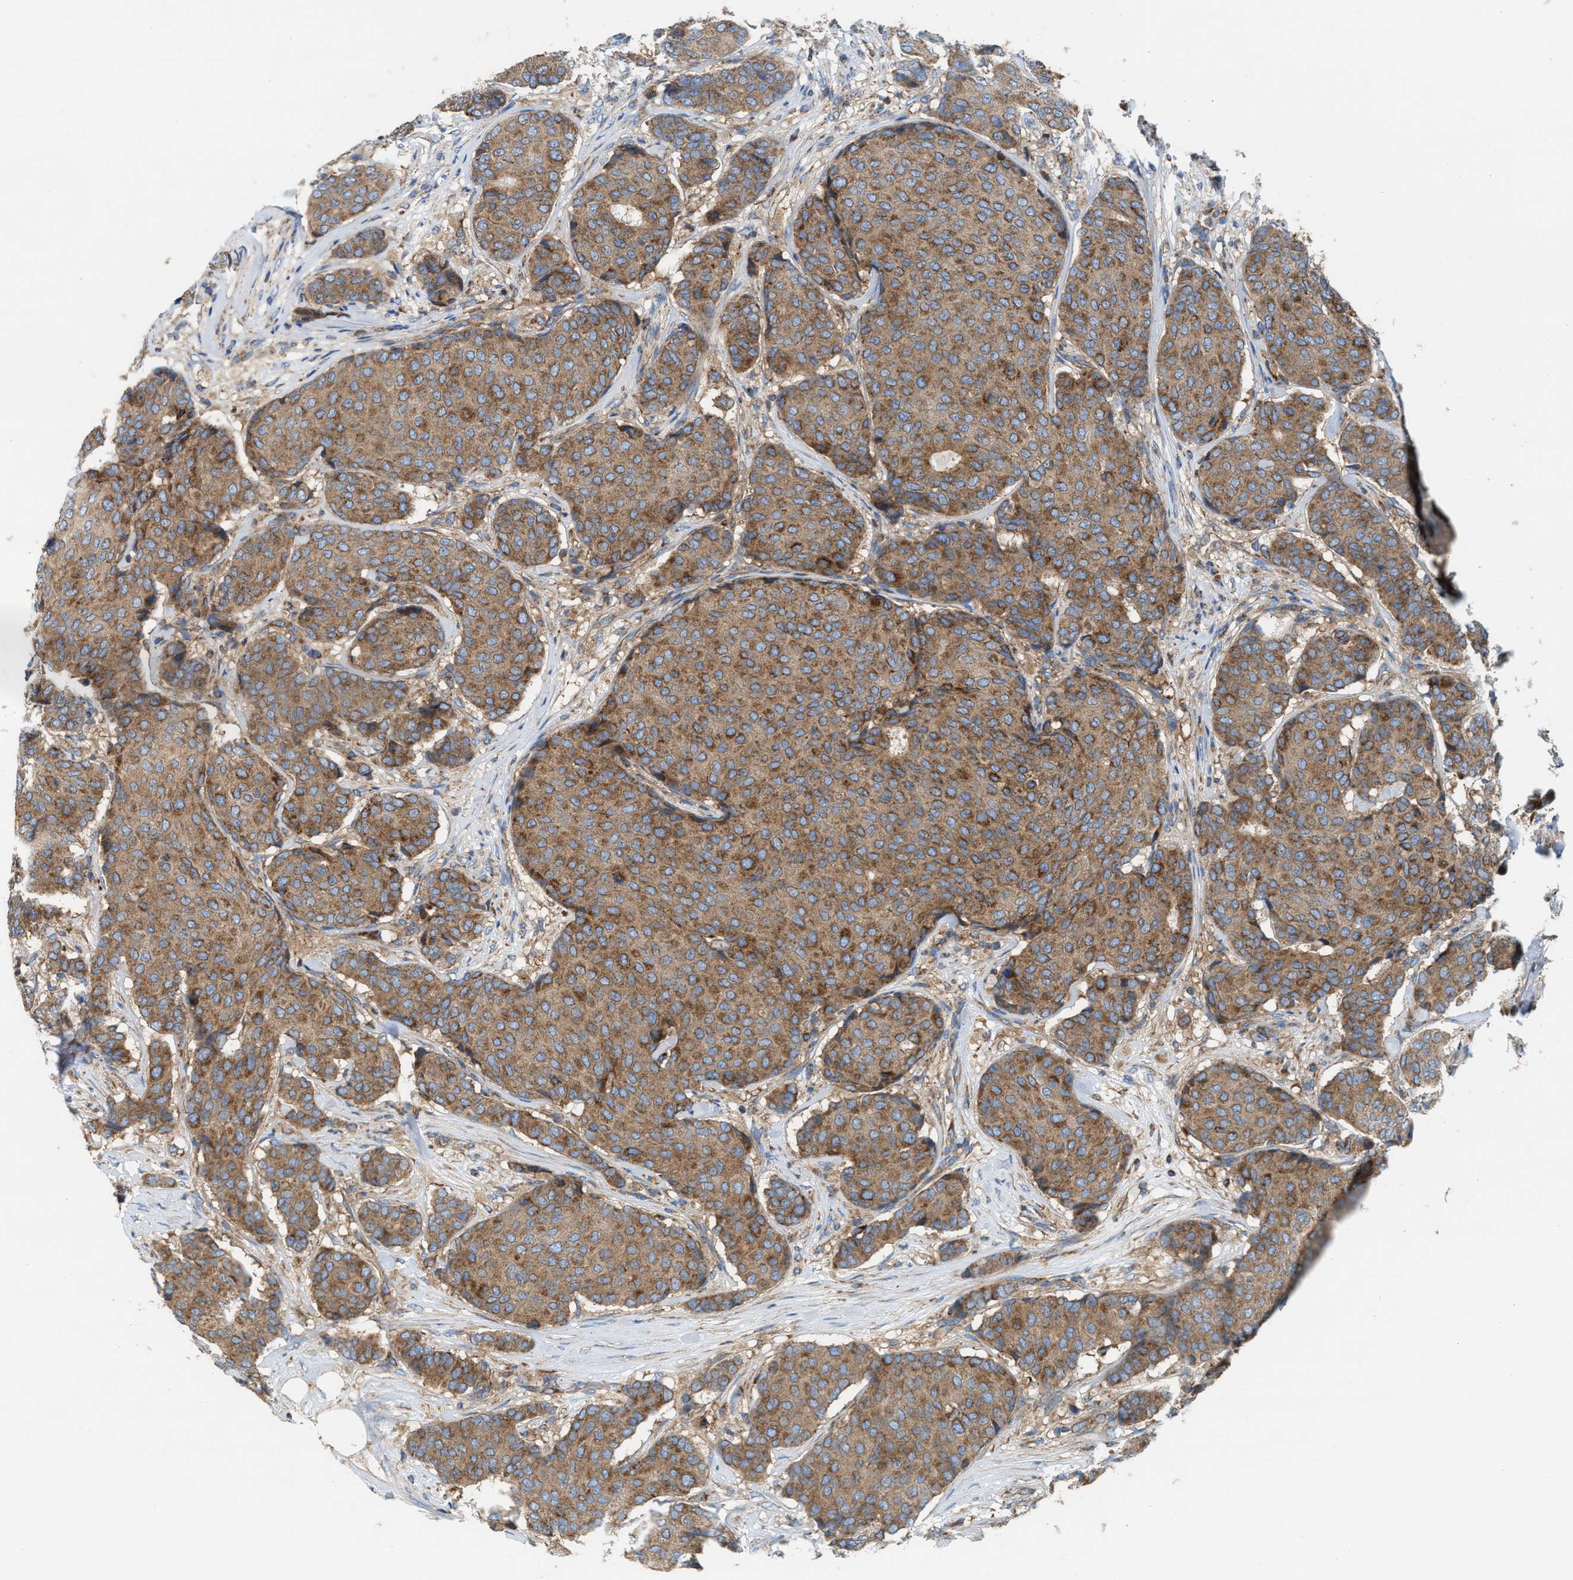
{"staining": {"intensity": "moderate", "quantity": ">75%", "location": "cytoplasmic/membranous"}, "tissue": "breast cancer", "cell_type": "Tumor cells", "image_type": "cancer", "snomed": [{"axis": "morphology", "description": "Duct carcinoma"}, {"axis": "topography", "description": "Breast"}], "caption": "Brown immunohistochemical staining in human breast intraductal carcinoma shows moderate cytoplasmic/membranous staining in approximately >75% of tumor cells. (brown staining indicates protein expression, while blue staining denotes nuclei).", "gene": "TBC1D15", "patient": {"sex": "female", "age": 75}}